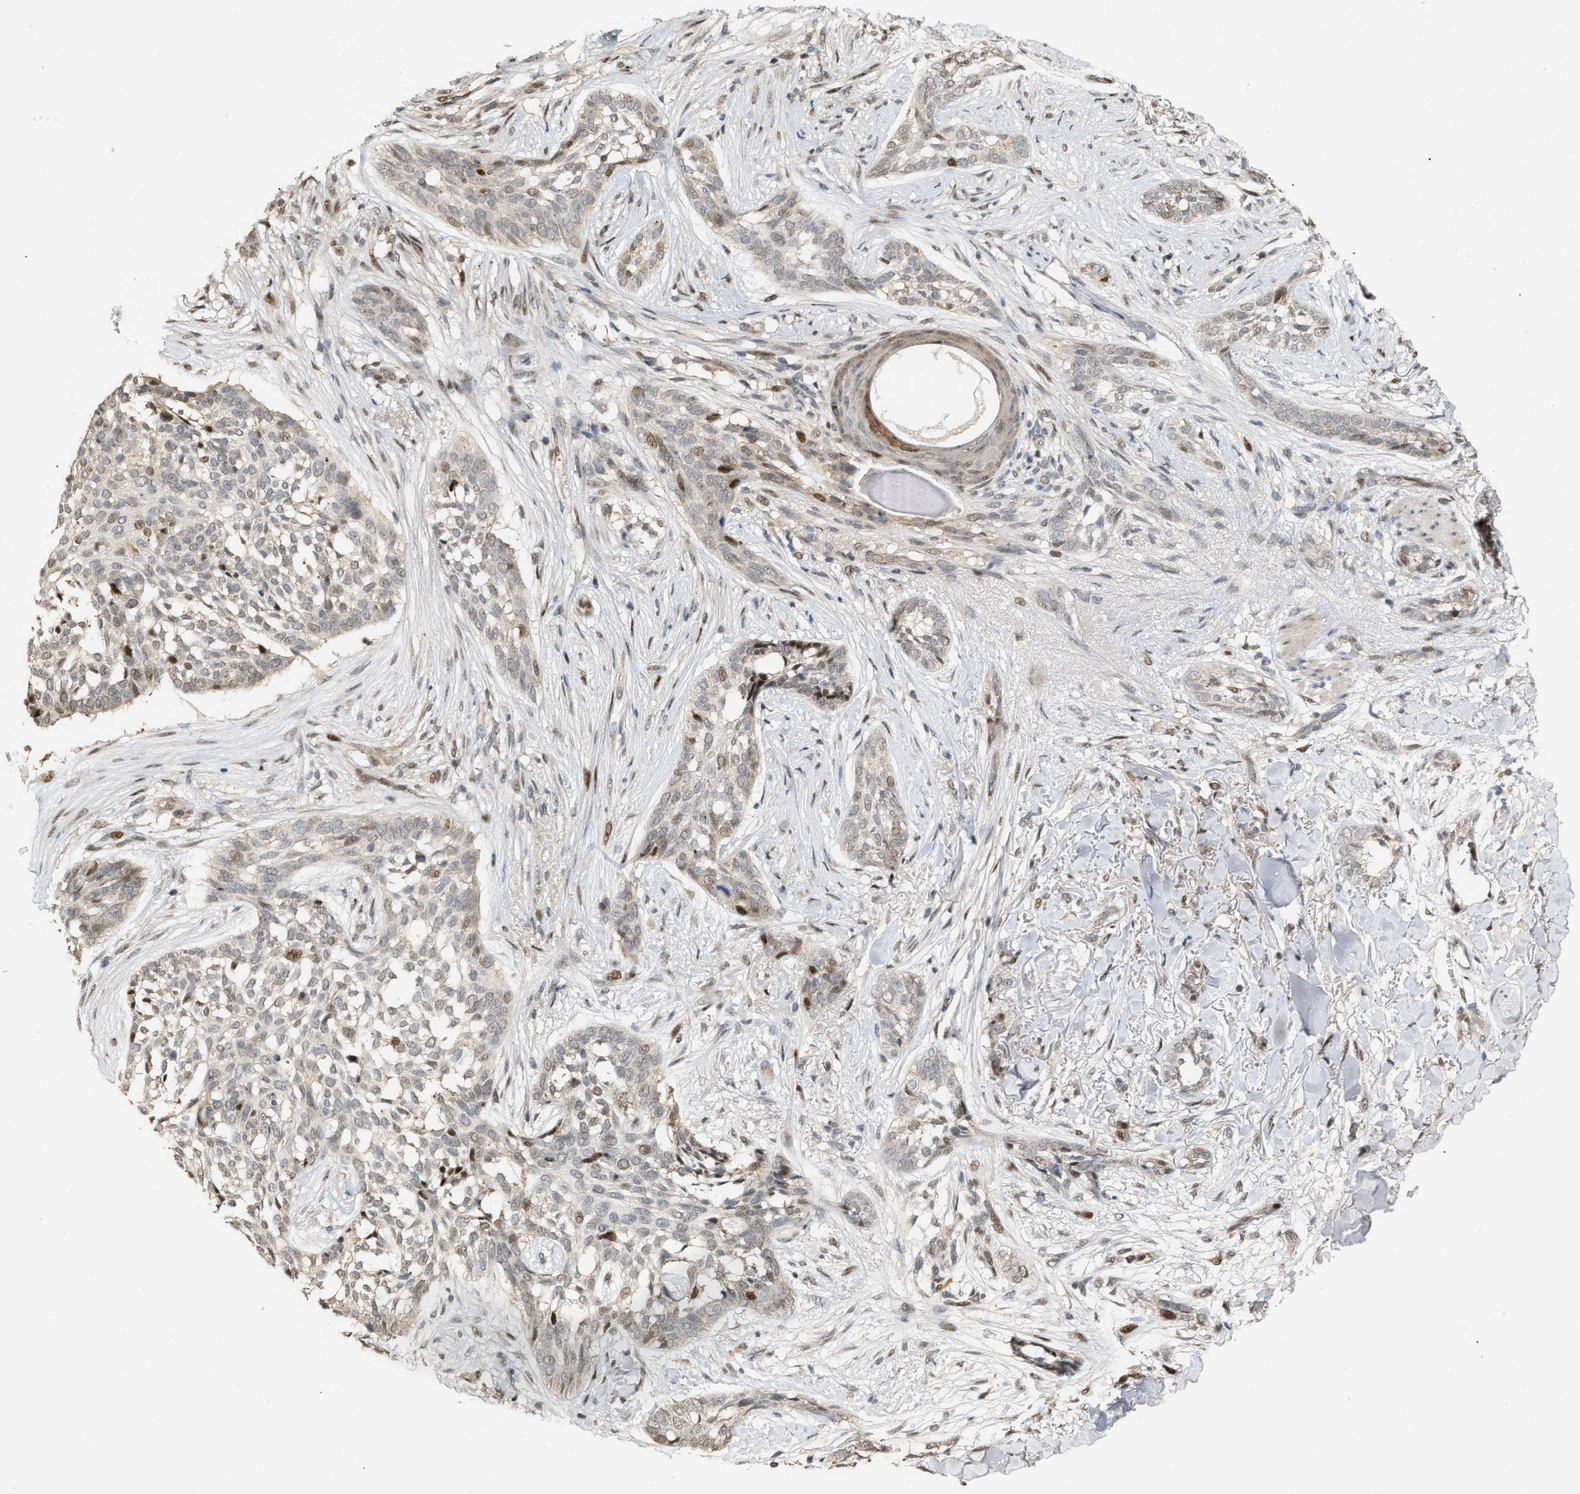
{"staining": {"intensity": "weak", "quantity": "<25%", "location": "nuclear"}, "tissue": "skin cancer", "cell_type": "Tumor cells", "image_type": "cancer", "snomed": [{"axis": "morphology", "description": "Basal cell carcinoma"}, {"axis": "topography", "description": "Skin"}], "caption": "There is no significant expression in tumor cells of skin cancer. Brightfield microscopy of immunohistochemistry stained with DAB (3,3'-diaminobenzidine) (brown) and hematoxylin (blue), captured at high magnification.", "gene": "ZFAND5", "patient": {"sex": "female", "age": 88}}